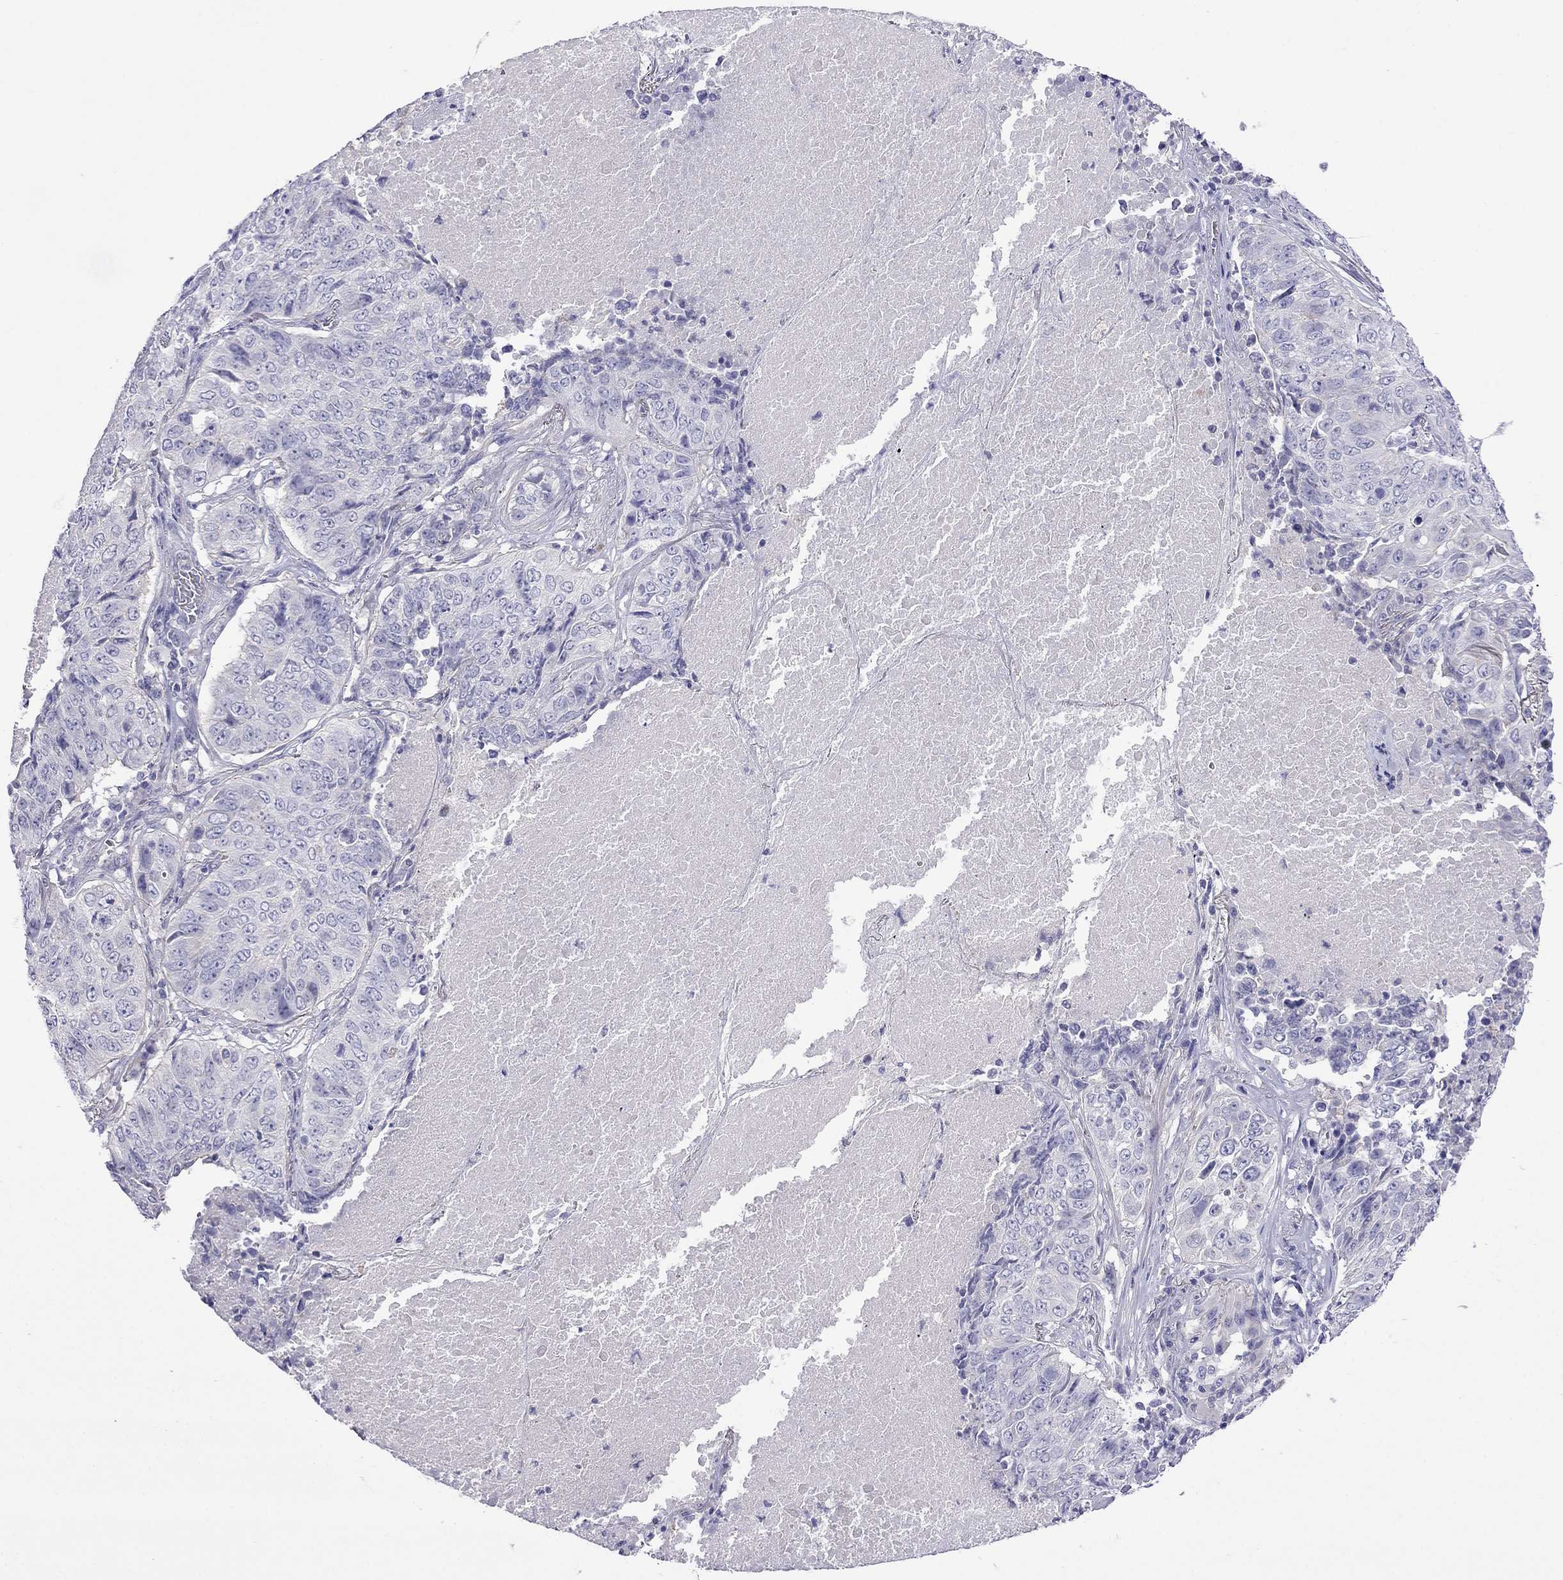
{"staining": {"intensity": "negative", "quantity": "none", "location": "none"}, "tissue": "lung cancer", "cell_type": "Tumor cells", "image_type": "cancer", "snomed": [{"axis": "morphology", "description": "Normal tissue, NOS"}, {"axis": "morphology", "description": "Squamous cell carcinoma, NOS"}, {"axis": "topography", "description": "Bronchus"}, {"axis": "topography", "description": "Lung"}], "caption": "This photomicrograph is of squamous cell carcinoma (lung) stained with IHC to label a protein in brown with the nuclei are counter-stained blue. There is no expression in tumor cells. Nuclei are stained in blue.", "gene": "STAR", "patient": {"sex": "male", "age": 64}}